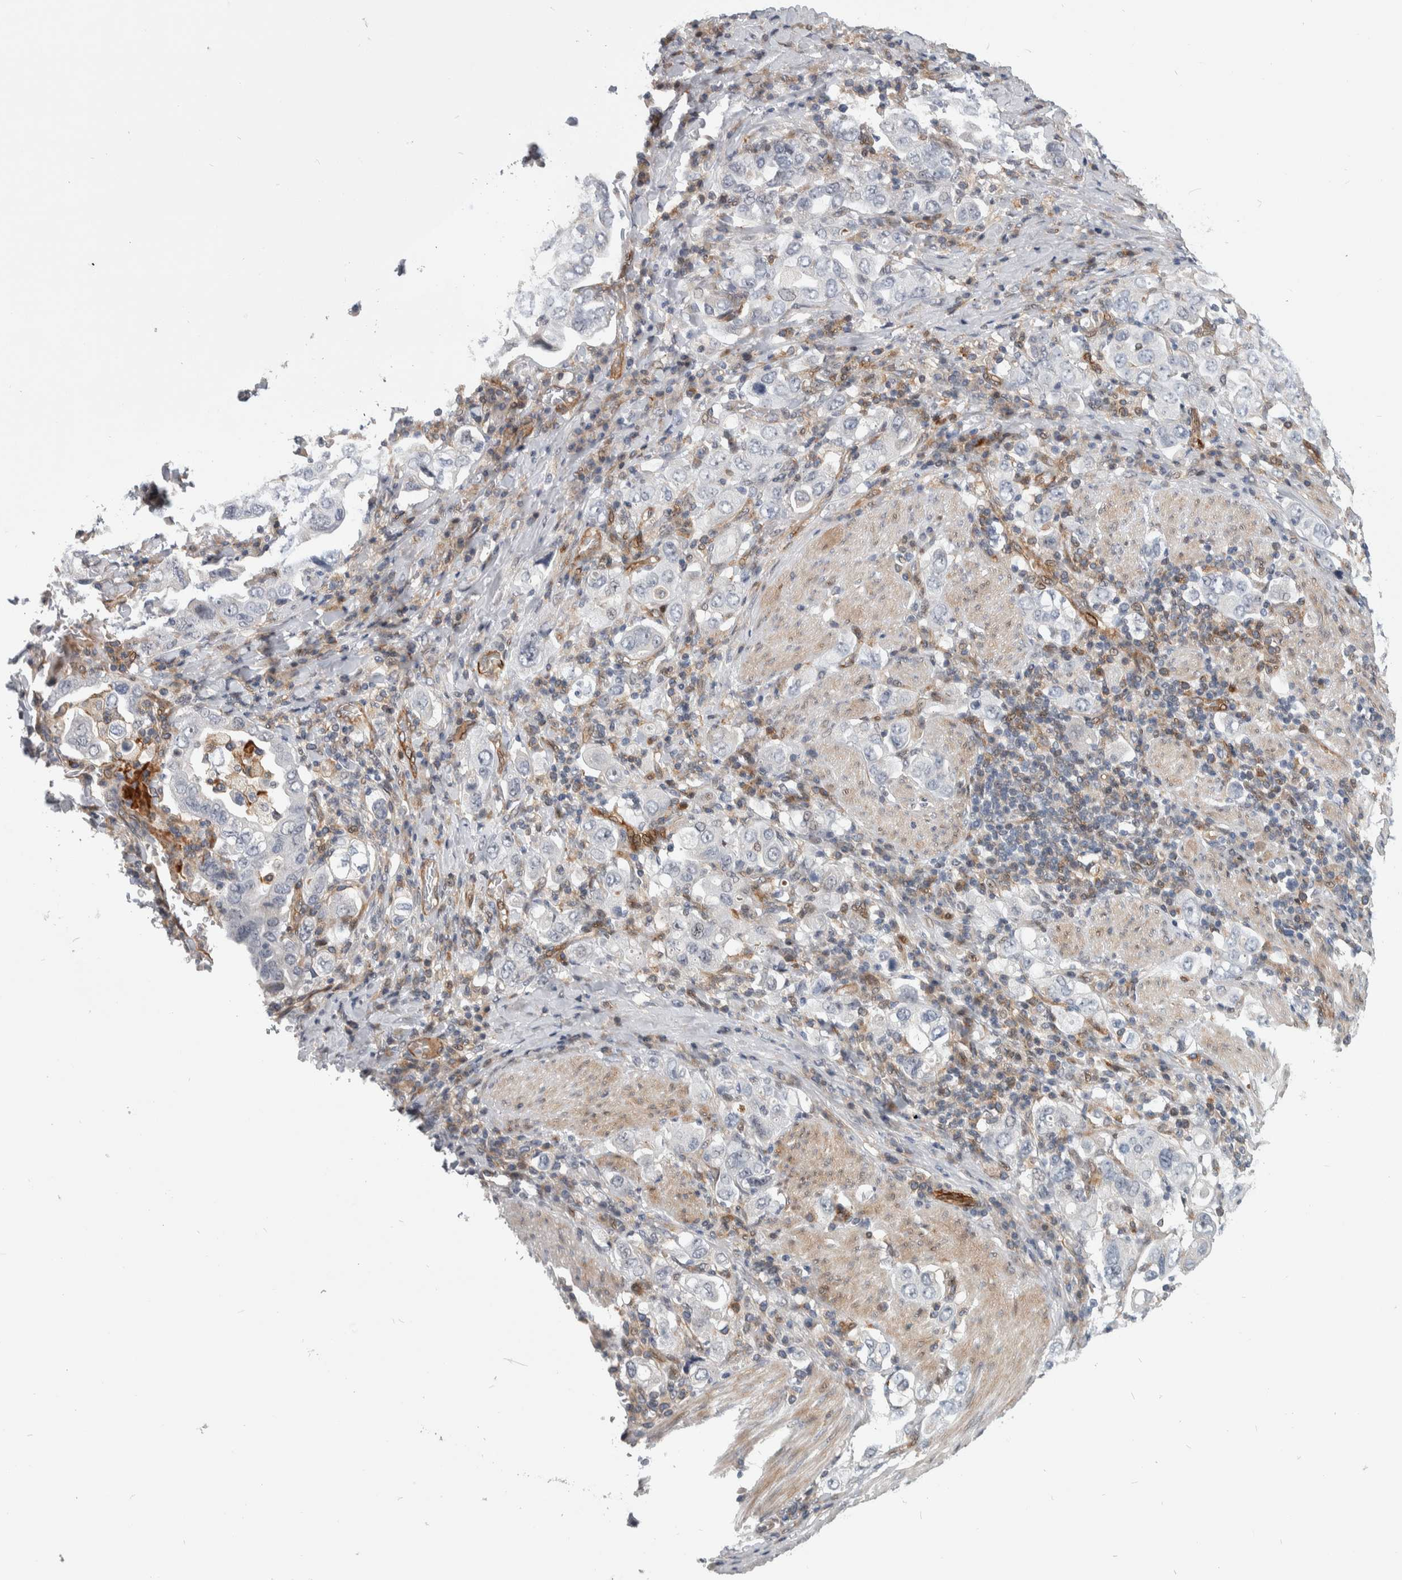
{"staining": {"intensity": "negative", "quantity": "none", "location": "none"}, "tissue": "stomach cancer", "cell_type": "Tumor cells", "image_type": "cancer", "snomed": [{"axis": "morphology", "description": "Adenocarcinoma, NOS"}, {"axis": "topography", "description": "Stomach, upper"}], "caption": "Immunohistochemical staining of human stomach cancer shows no significant positivity in tumor cells.", "gene": "MSL1", "patient": {"sex": "male", "age": 62}}